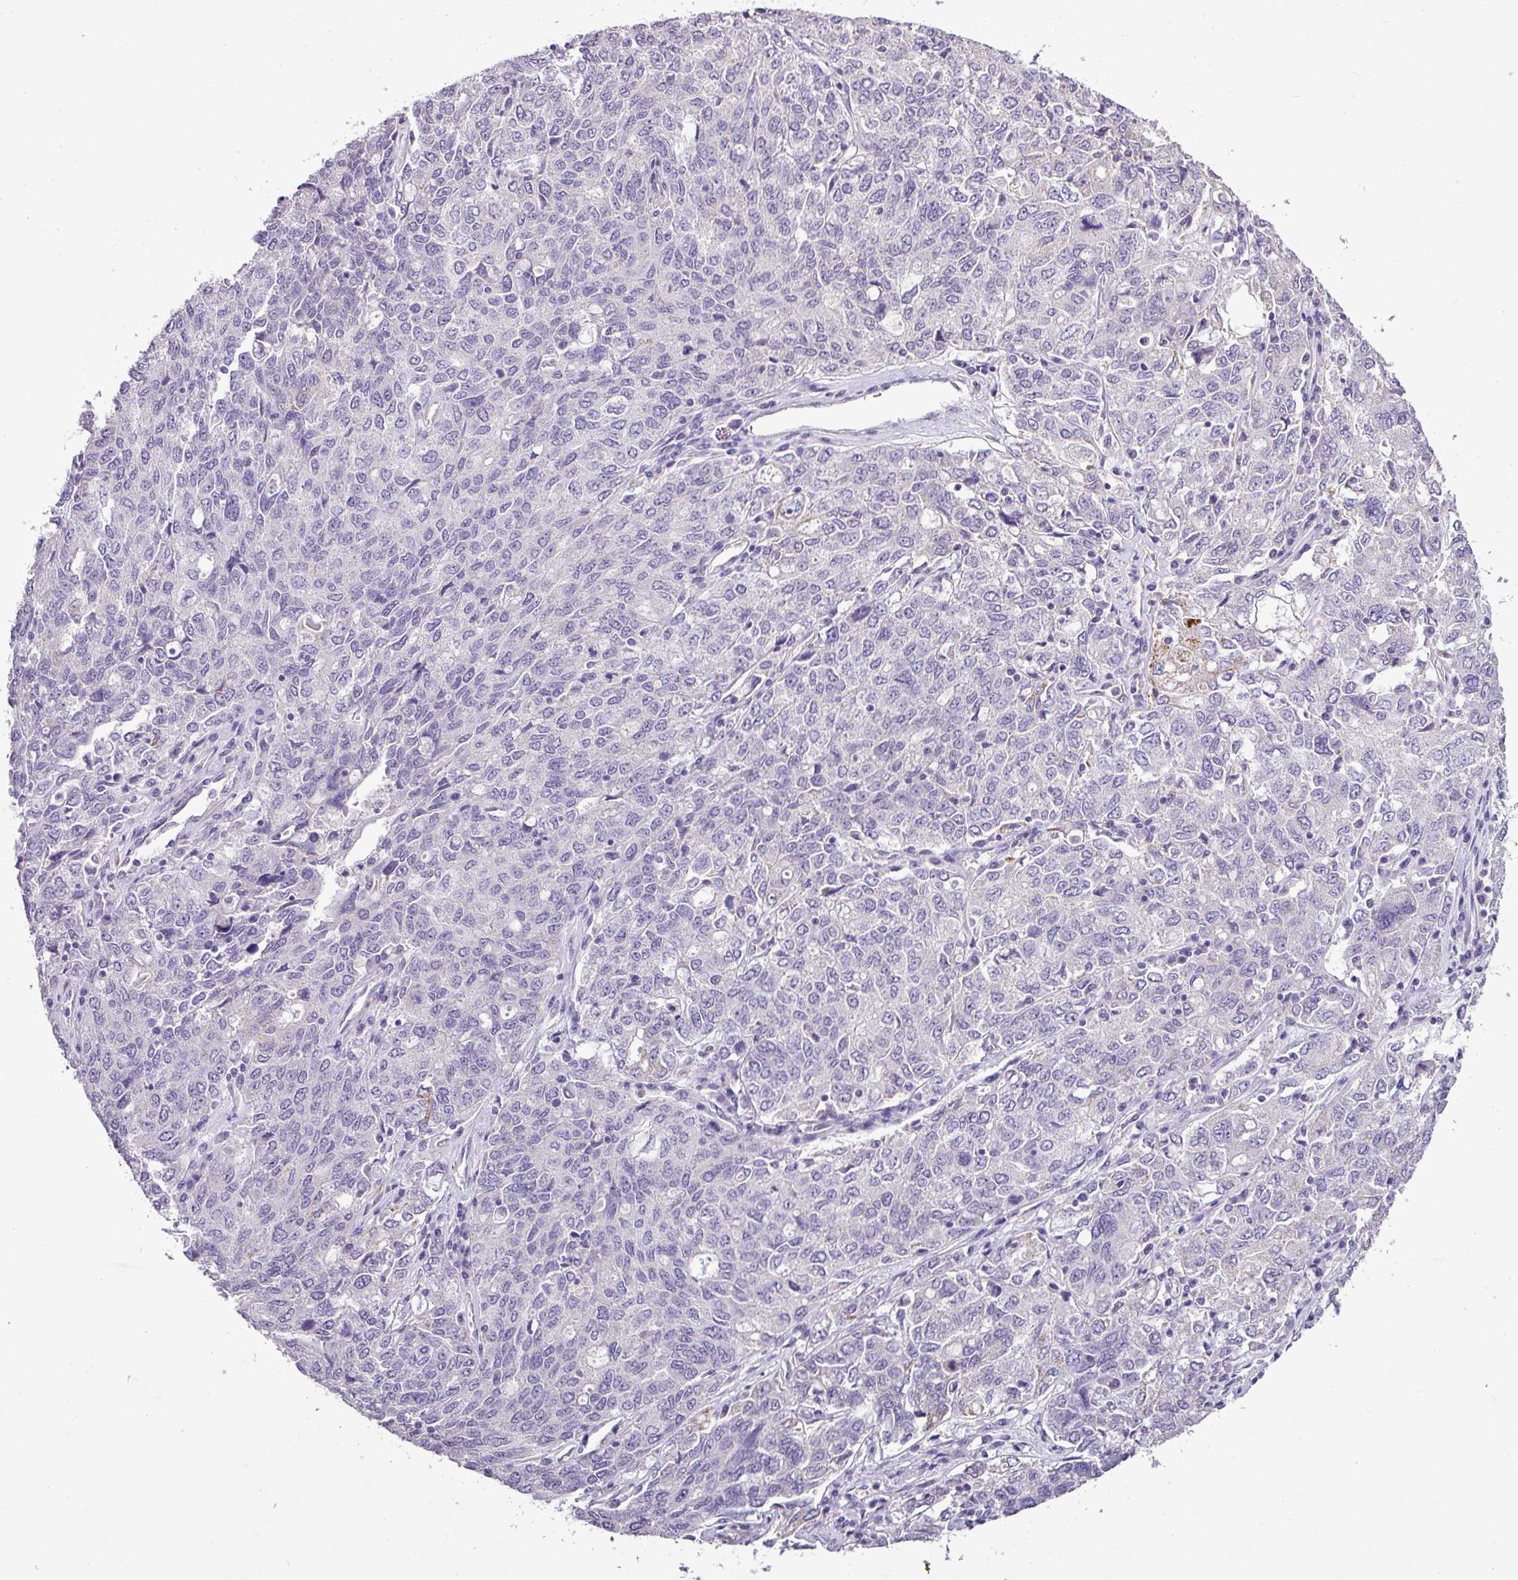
{"staining": {"intensity": "negative", "quantity": "none", "location": "none"}, "tissue": "ovarian cancer", "cell_type": "Tumor cells", "image_type": "cancer", "snomed": [{"axis": "morphology", "description": "Carcinoma, endometroid"}, {"axis": "topography", "description": "Ovary"}], "caption": "Protein analysis of ovarian cancer (endometroid carcinoma) shows no significant positivity in tumor cells. (Brightfield microscopy of DAB (3,3'-diaminobenzidine) IHC at high magnification).", "gene": "ALDH2", "patient": {"sex": "female", "age": 62}}